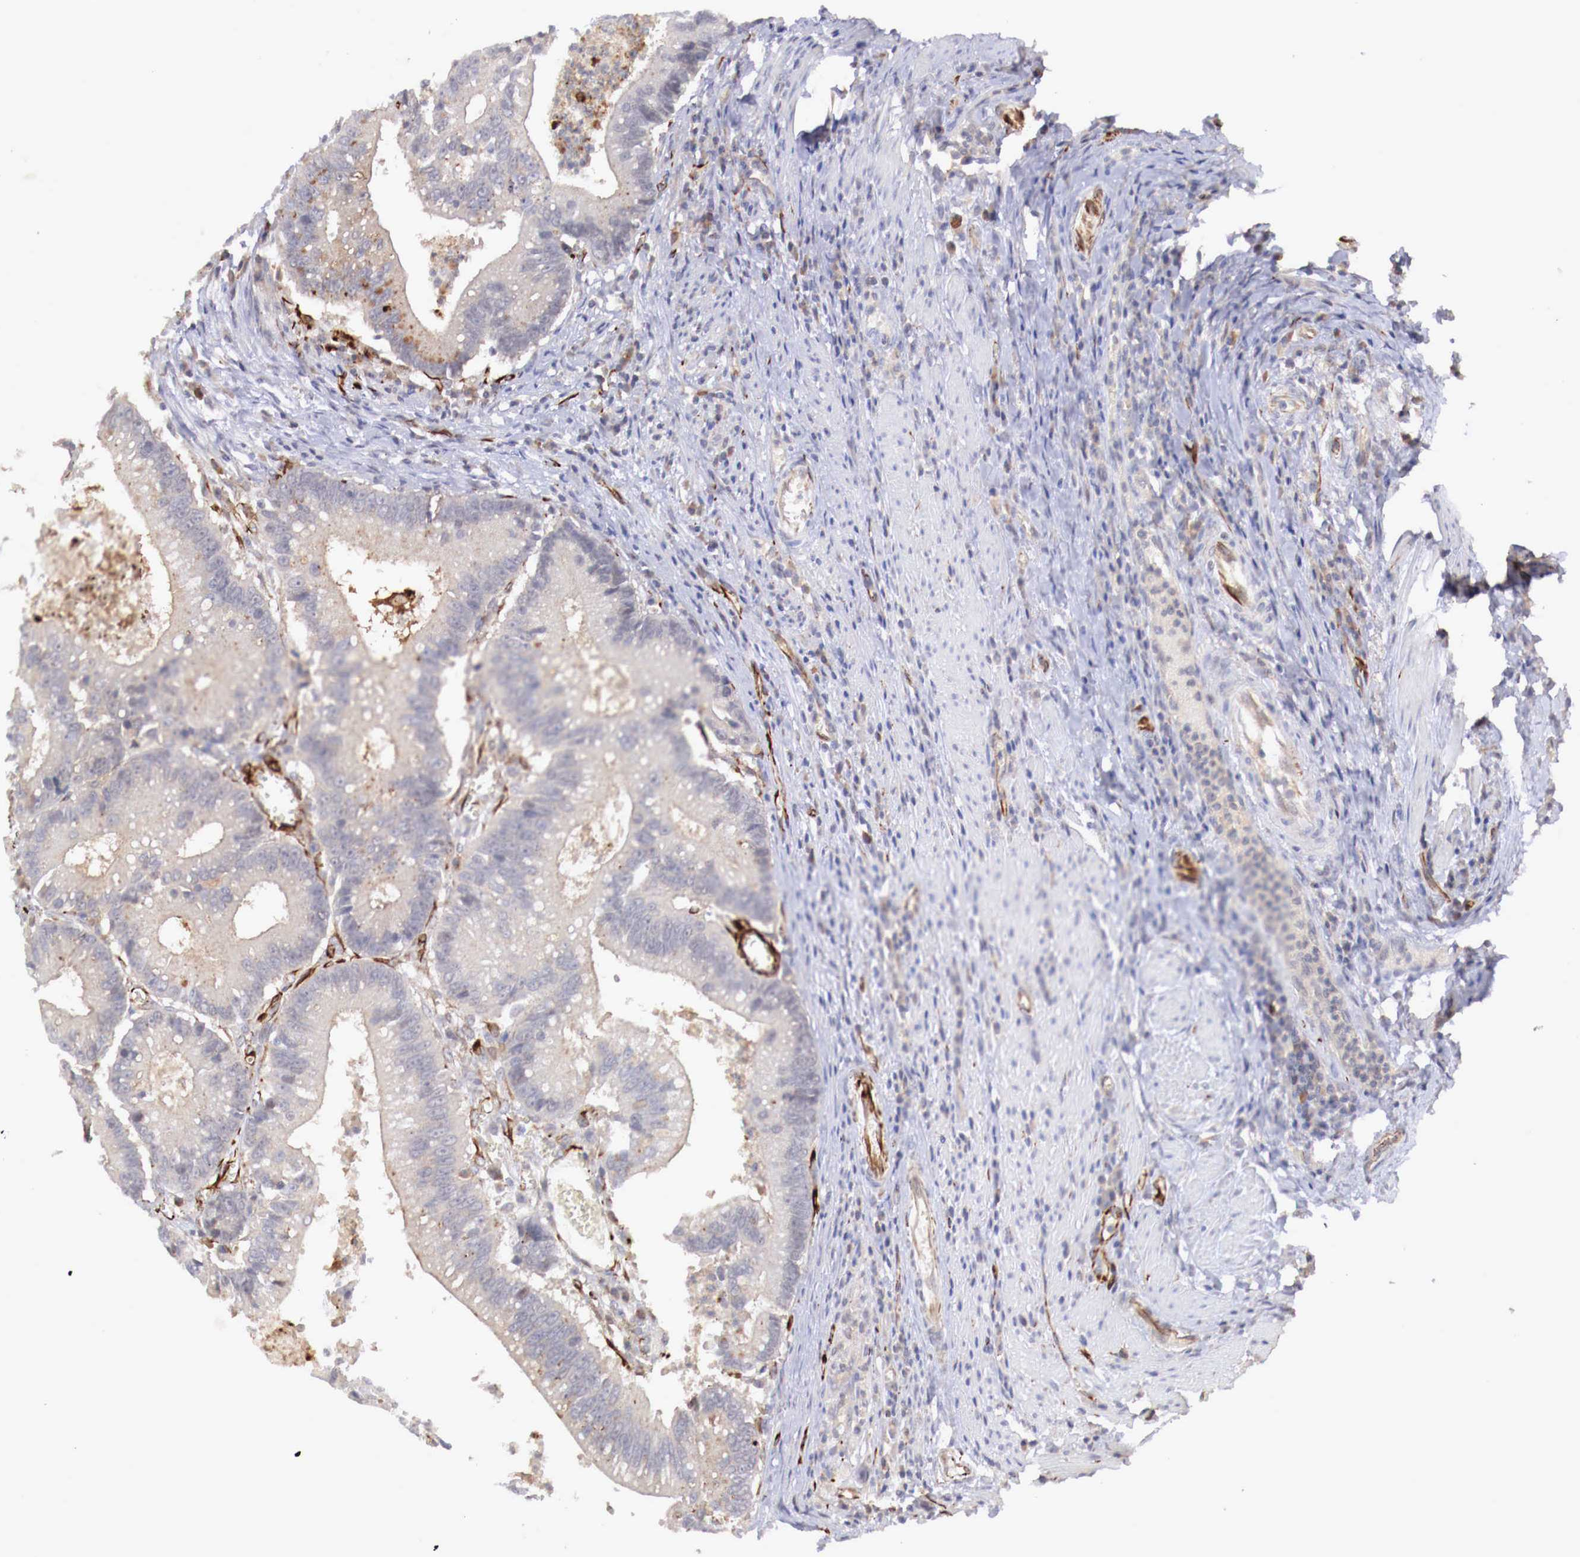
{"staining": {"intensity": "weak", "quantity": "25%-75%", "location": "cytoplasmic/membranous"}, "tissue": "colorectal cancer", "cell_type": "Tumor cells", "image_type": "cancer", "snomed": [{"axis": "morphology", "description": "Adenocarcinoma, NOS"}, {"axis": "topography", "description": "Rectum"}], "caption": "Human colorectal adenocarcinoma stained with a protein marker exhibits weak staining in tumor cells.", "gene": "WT1", "patient": {"sex": "female", "age": 81}}